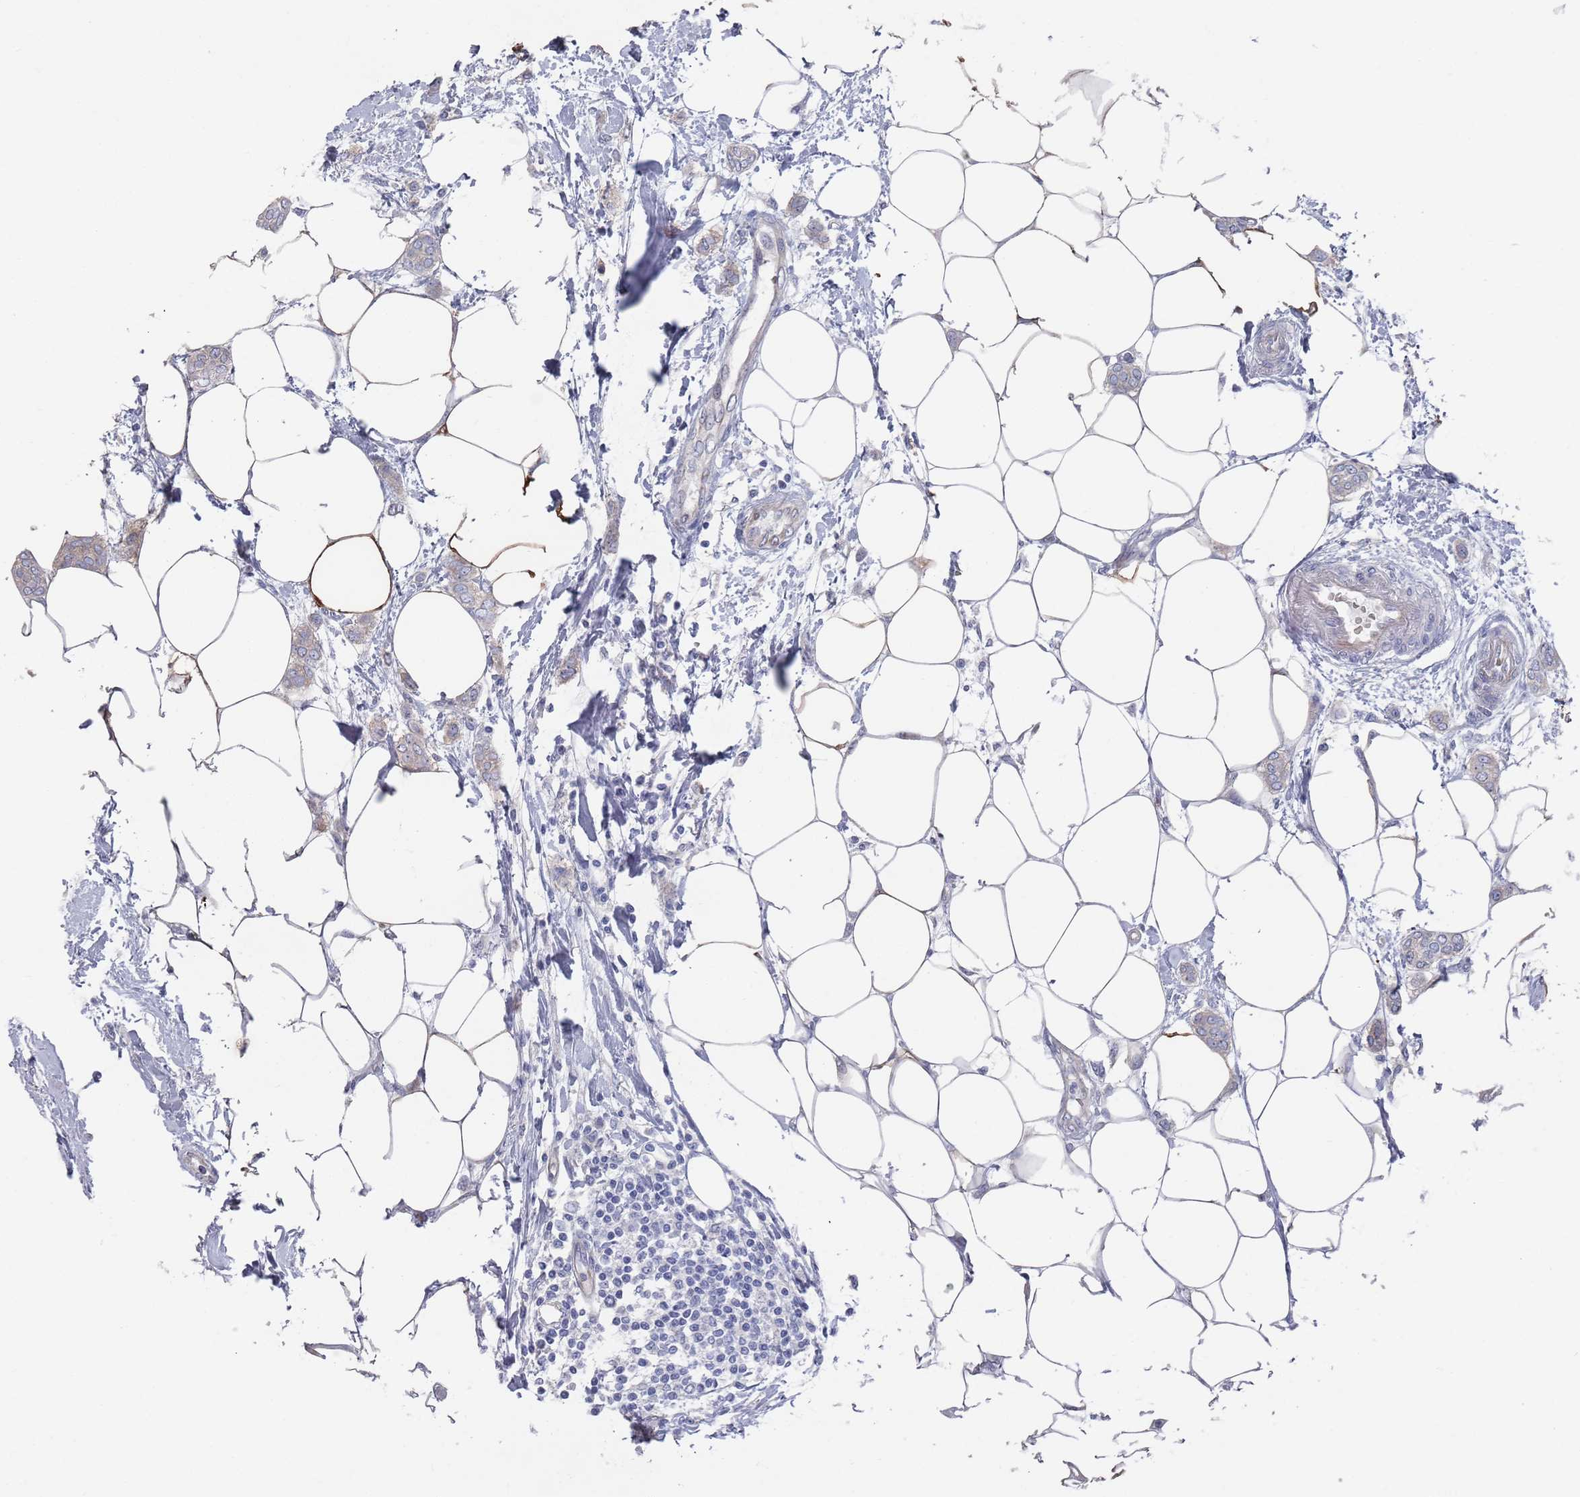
{"staining": {"intensity": "negative", "quantity": "none", "location": "none"}, "tissue": "breast cancer", "cell_type": "Tumor cells", "image_type": "cancer", "snomed": [{"axis": "morphology", "description": "Duct carcinoma"}, {"axis": "topography", "description": "Breast"}], "caption": "Tumor cells are negative for protein expression in human breast intraductal carcinoma.", "gene": "TMCO3", "patient": {"sex": "female", "age": 72}}